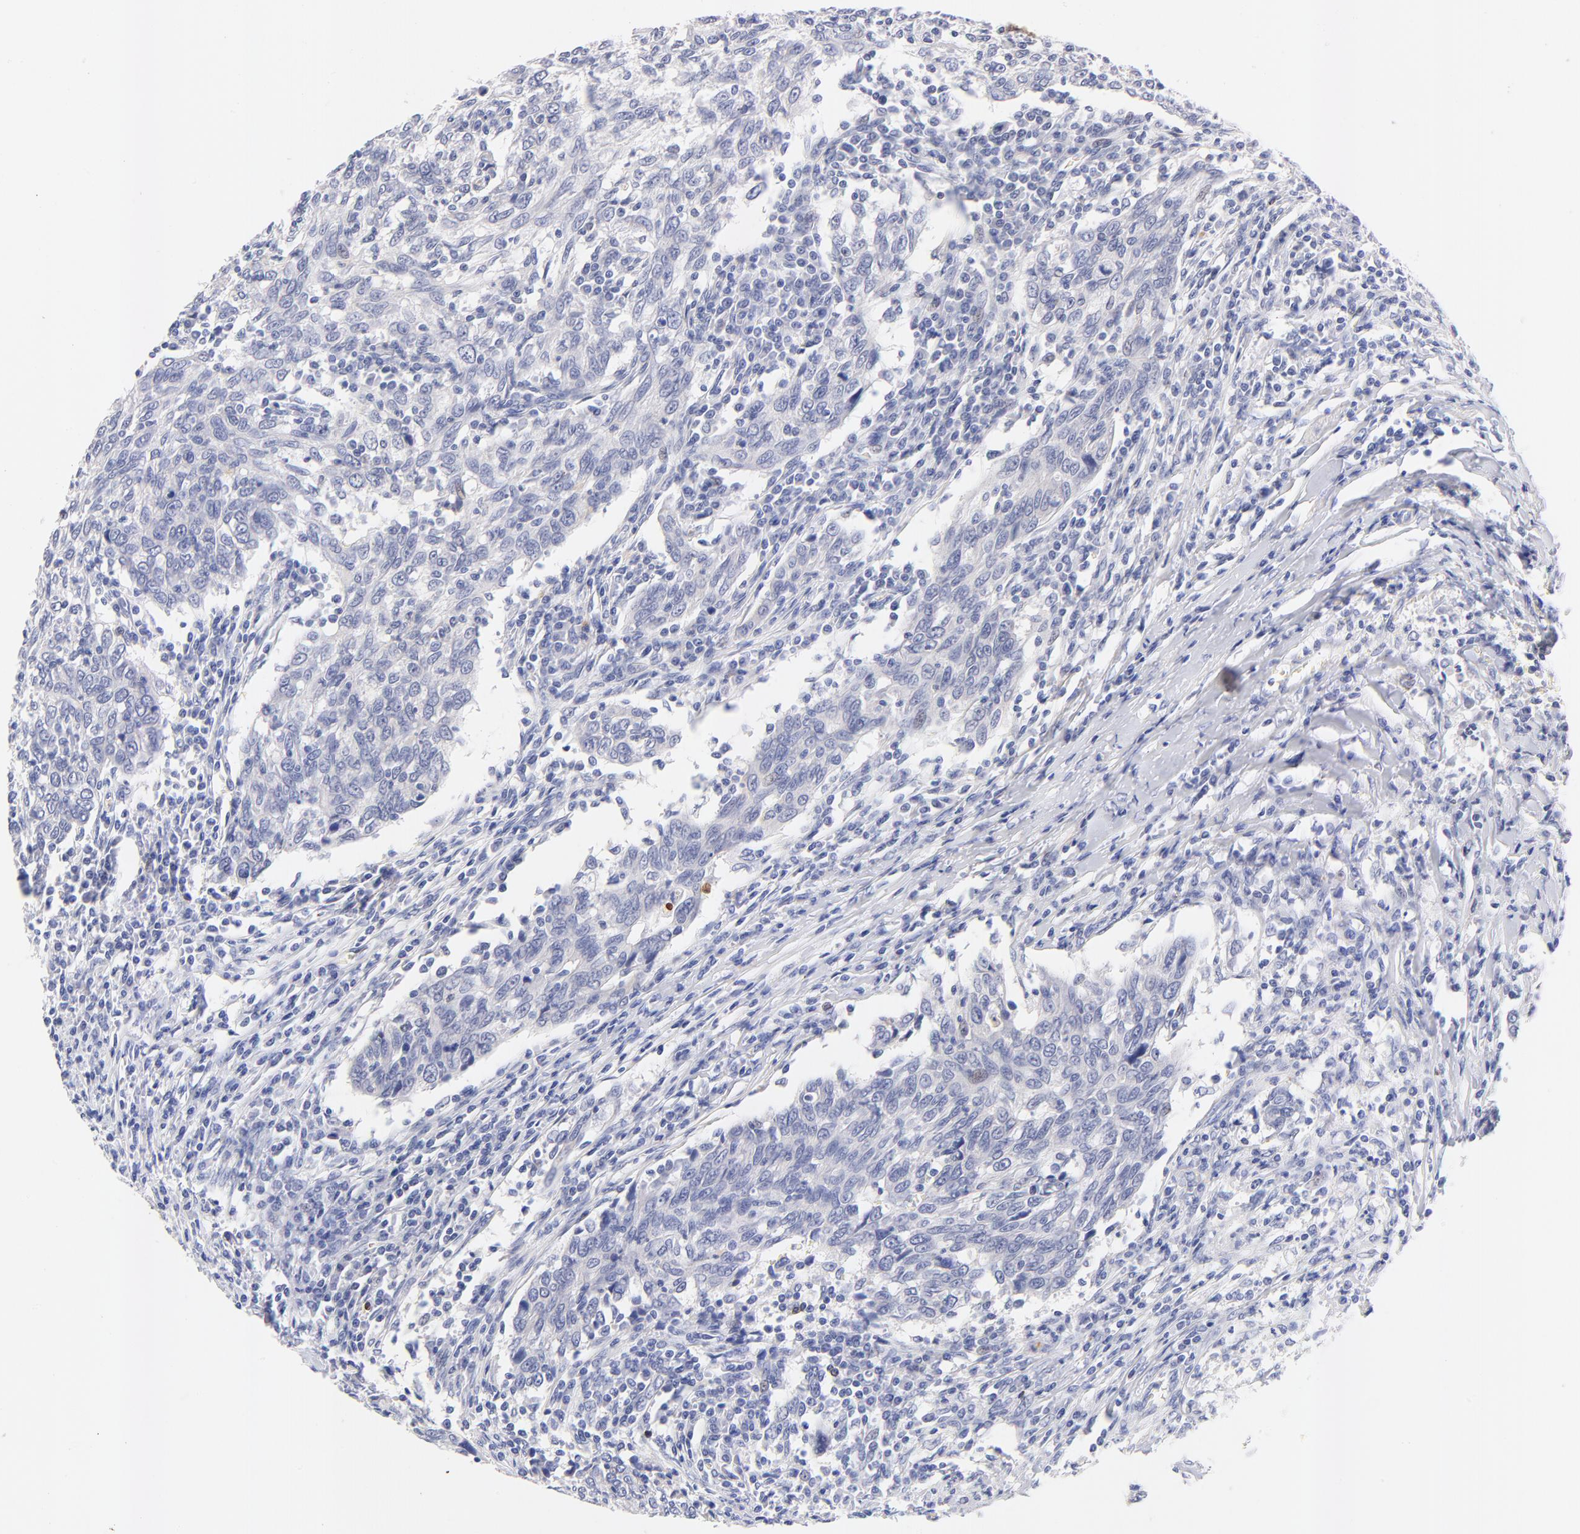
{"staining": {"intensity": "negative", "quantity": "none", "location": "none"}, "tissue": "breast cancer", "cell_type": "Tumor cells", "image_type": "cancer", "snomed": [{"axis": "morphology", "description": "Duct carcinoma"}, {"axis": "topography", "description": "Breast"}], "caption": "An immunohistochemistry (IHC) histopathology image of breast intraductal carcinoma is shown. There is no staining in tumor cells of breast intraductal carcinoma.", "gene": "FAM117B", "patient": {"sex": "female", "age": 50}}